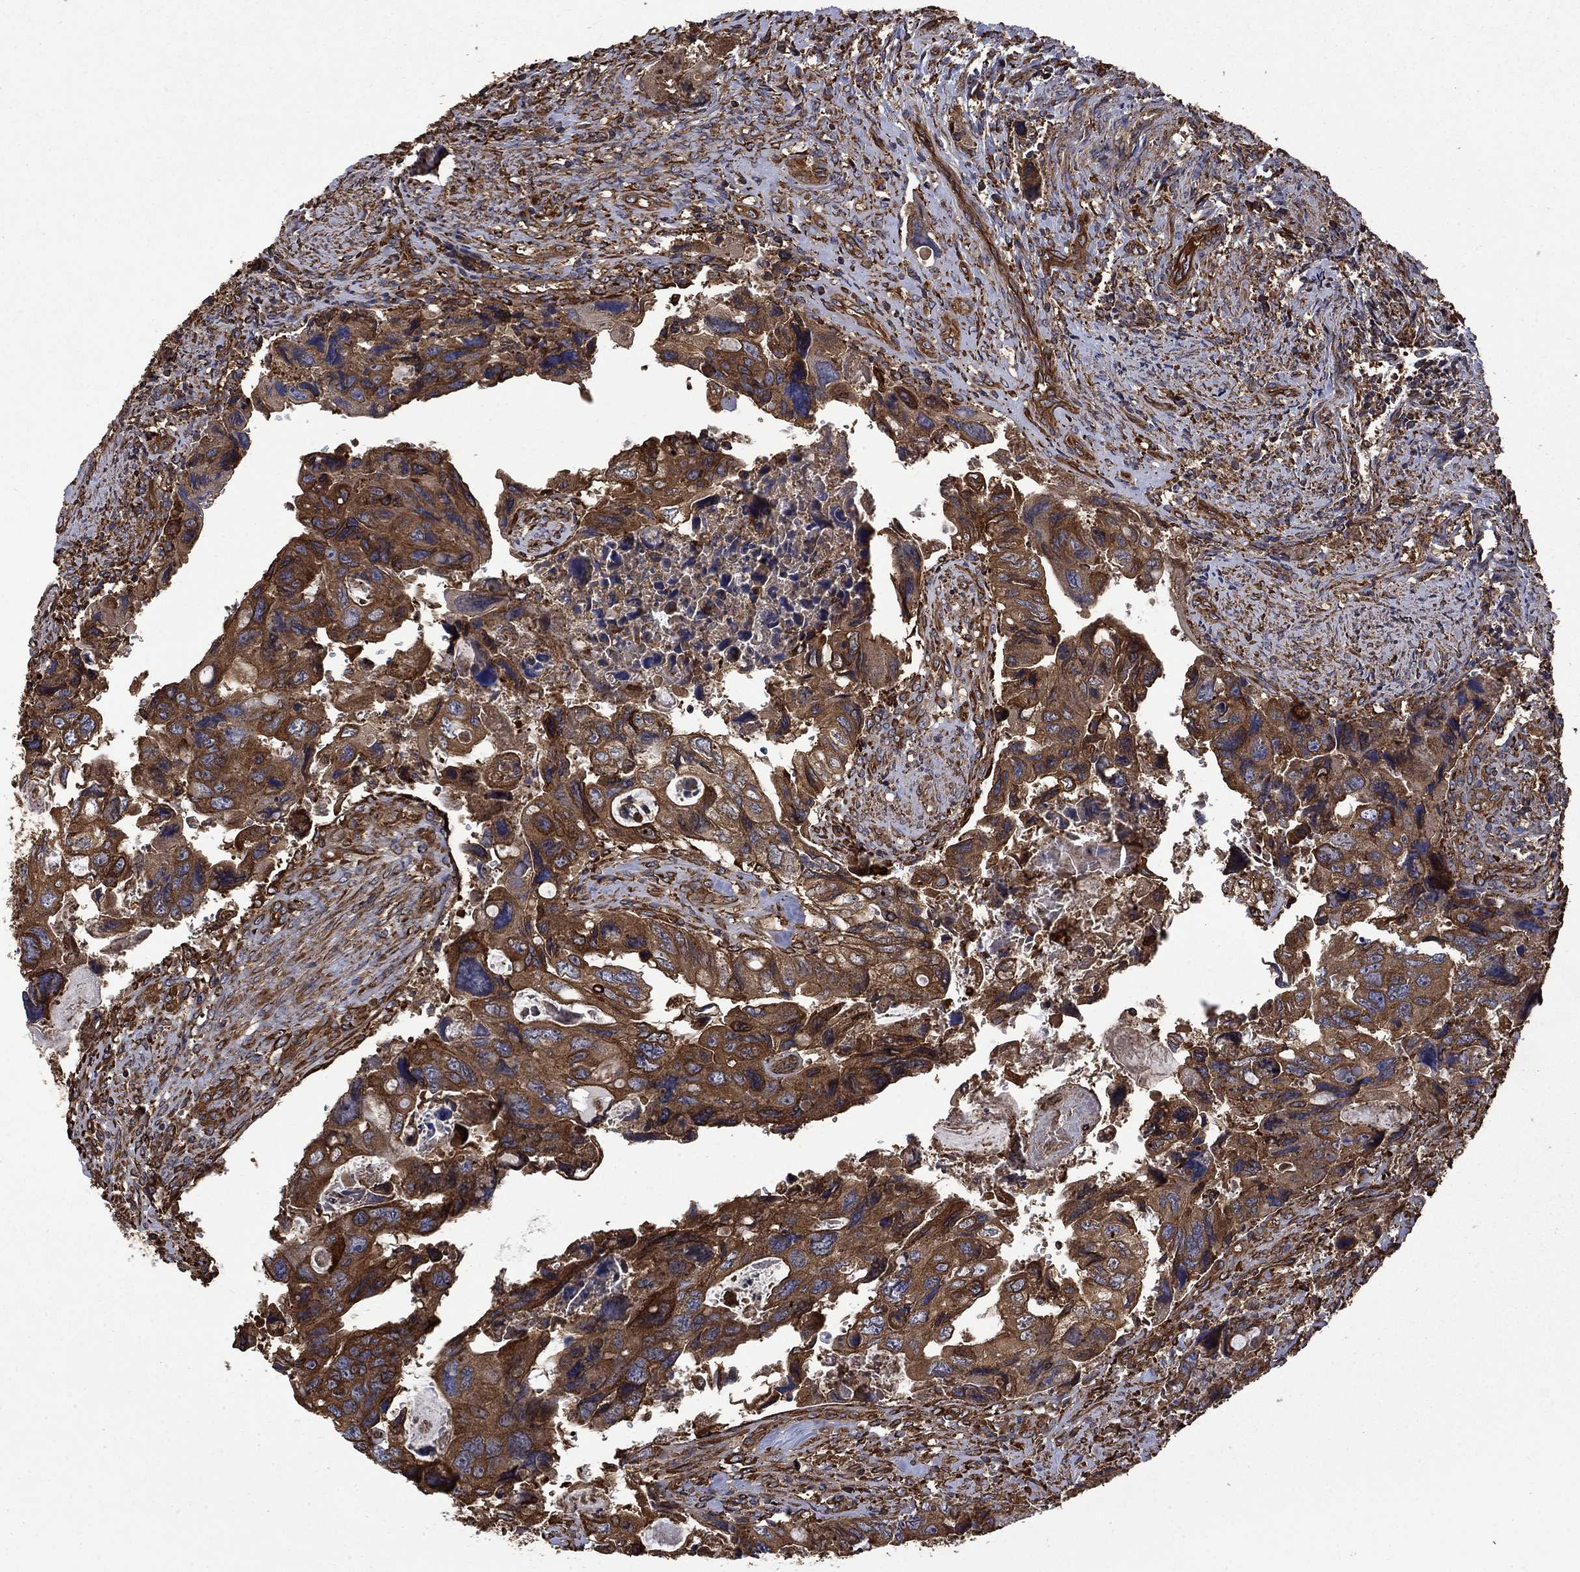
{"staining": {"intensity": "strong", "quantity": ">75%", "location": "cytoplasmic/membranous"}, "tissue": "colorectal cancer", "cell_type": "Tumor cells", "image_type": "cancer", "snomed": [{"axis": "morphology", "description": "Adenocarcinoma, NOS"}, {"axis": "topography", "description": "Rectum"}], "caption": "Human colorectal adenocarcinoma stained for a protein (brown) exhibits strong cytoplasmic/membranous positive expression in approximately >75% of tumor cells.", "gene": "CUTC", "patient": {"sex": "male", "age": 62}}